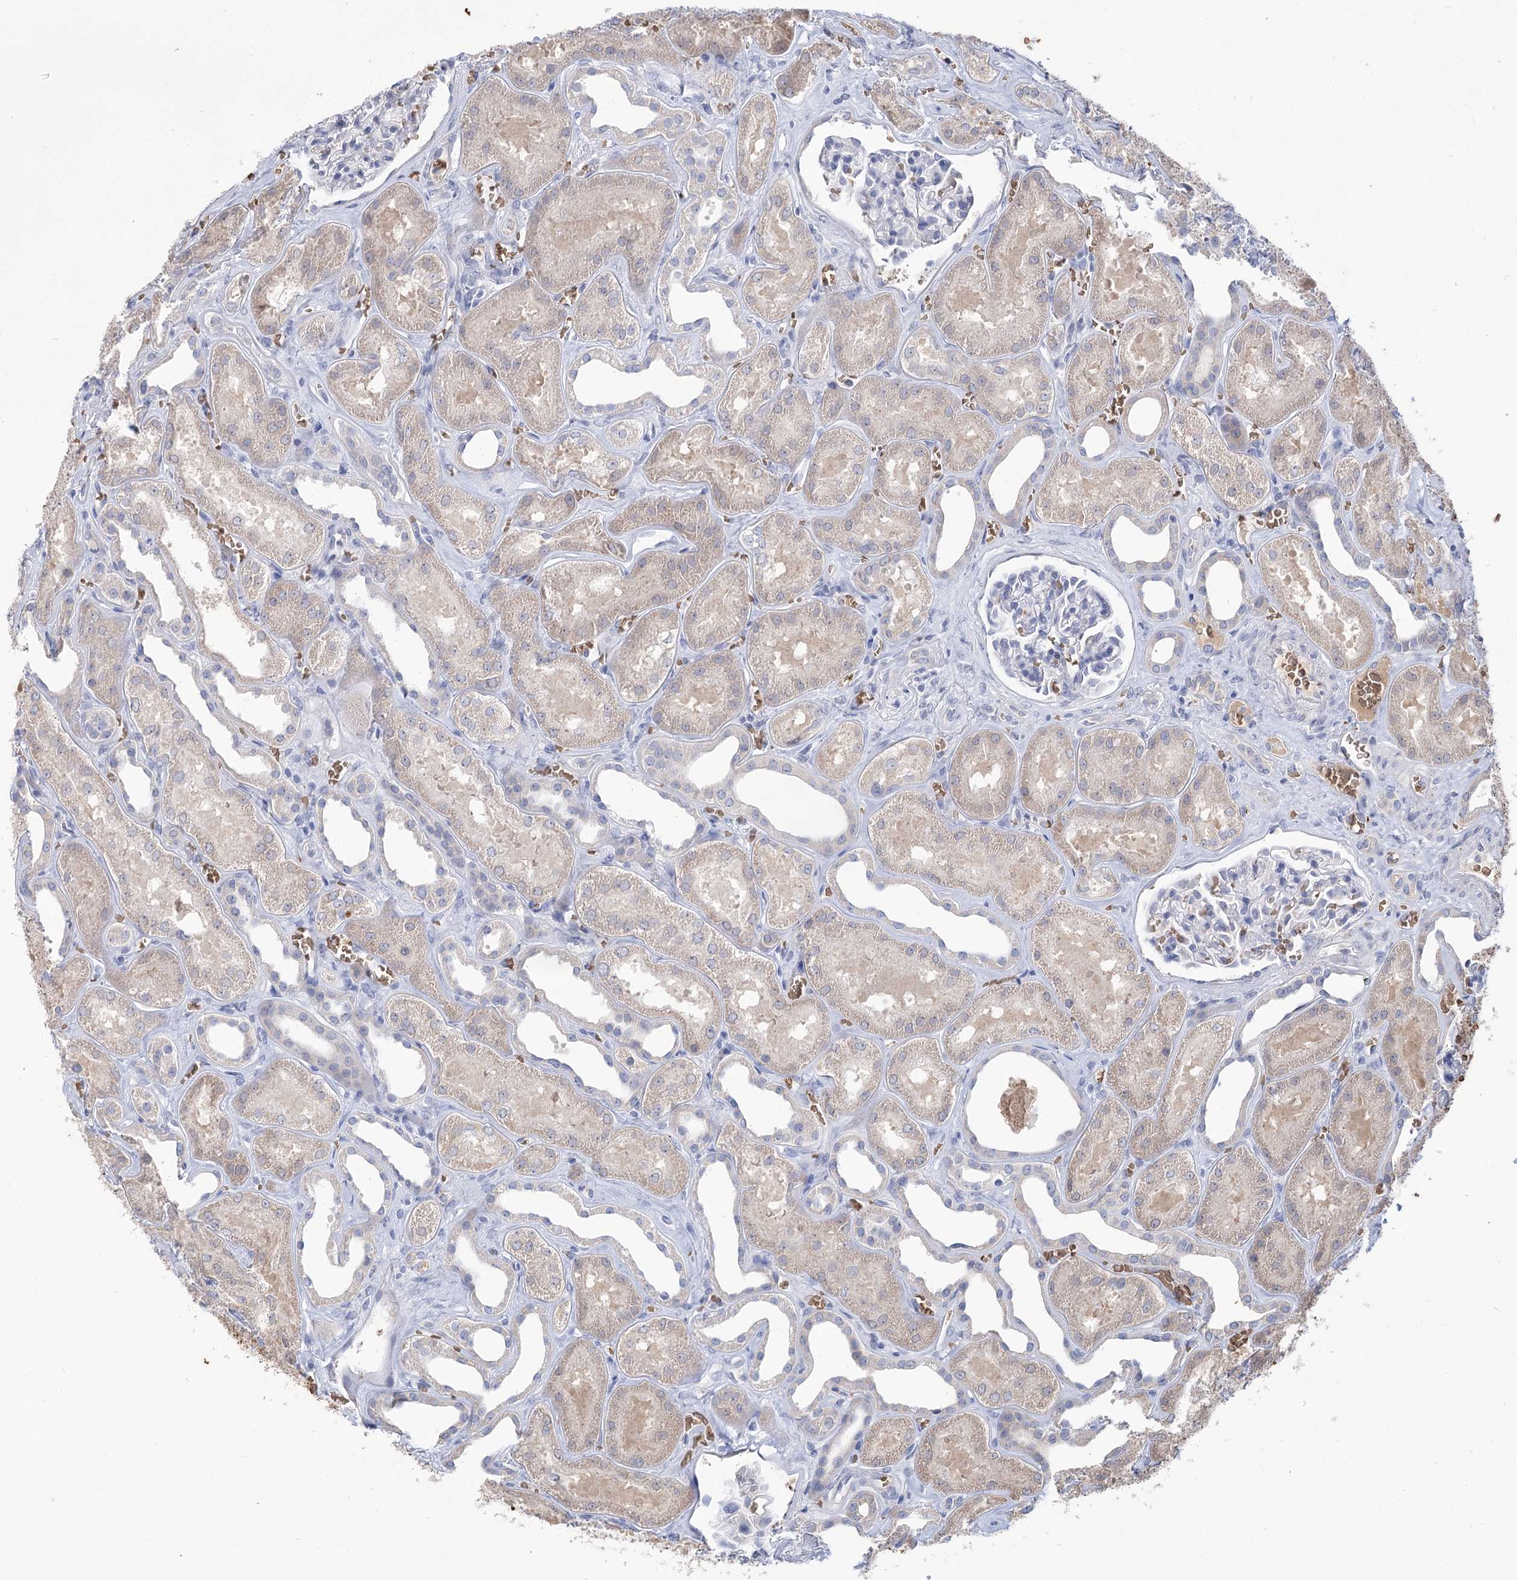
{"staining": {"intensity": "negative", "quantity": "none", "location": "none"}, "tissue": "kidney", "cell_type": "Cells in glomeruli", "image_type": "normal", "snomed": [{"axis": "morphology", "description": "Normal tissue, NOS"}, {"axis": "morphology", "description": "Adenocarcinoma, NOS"}, {"axis": "topography", "description": "Kidney"}], "caption": "A high-resolution histopathology image shows immunohistochemistry staining of benign kidney, which exhibits no significant expression in cells in glomeruli.", "gene": "HBA1", "patient": {"sex": "female", "age": 68}}